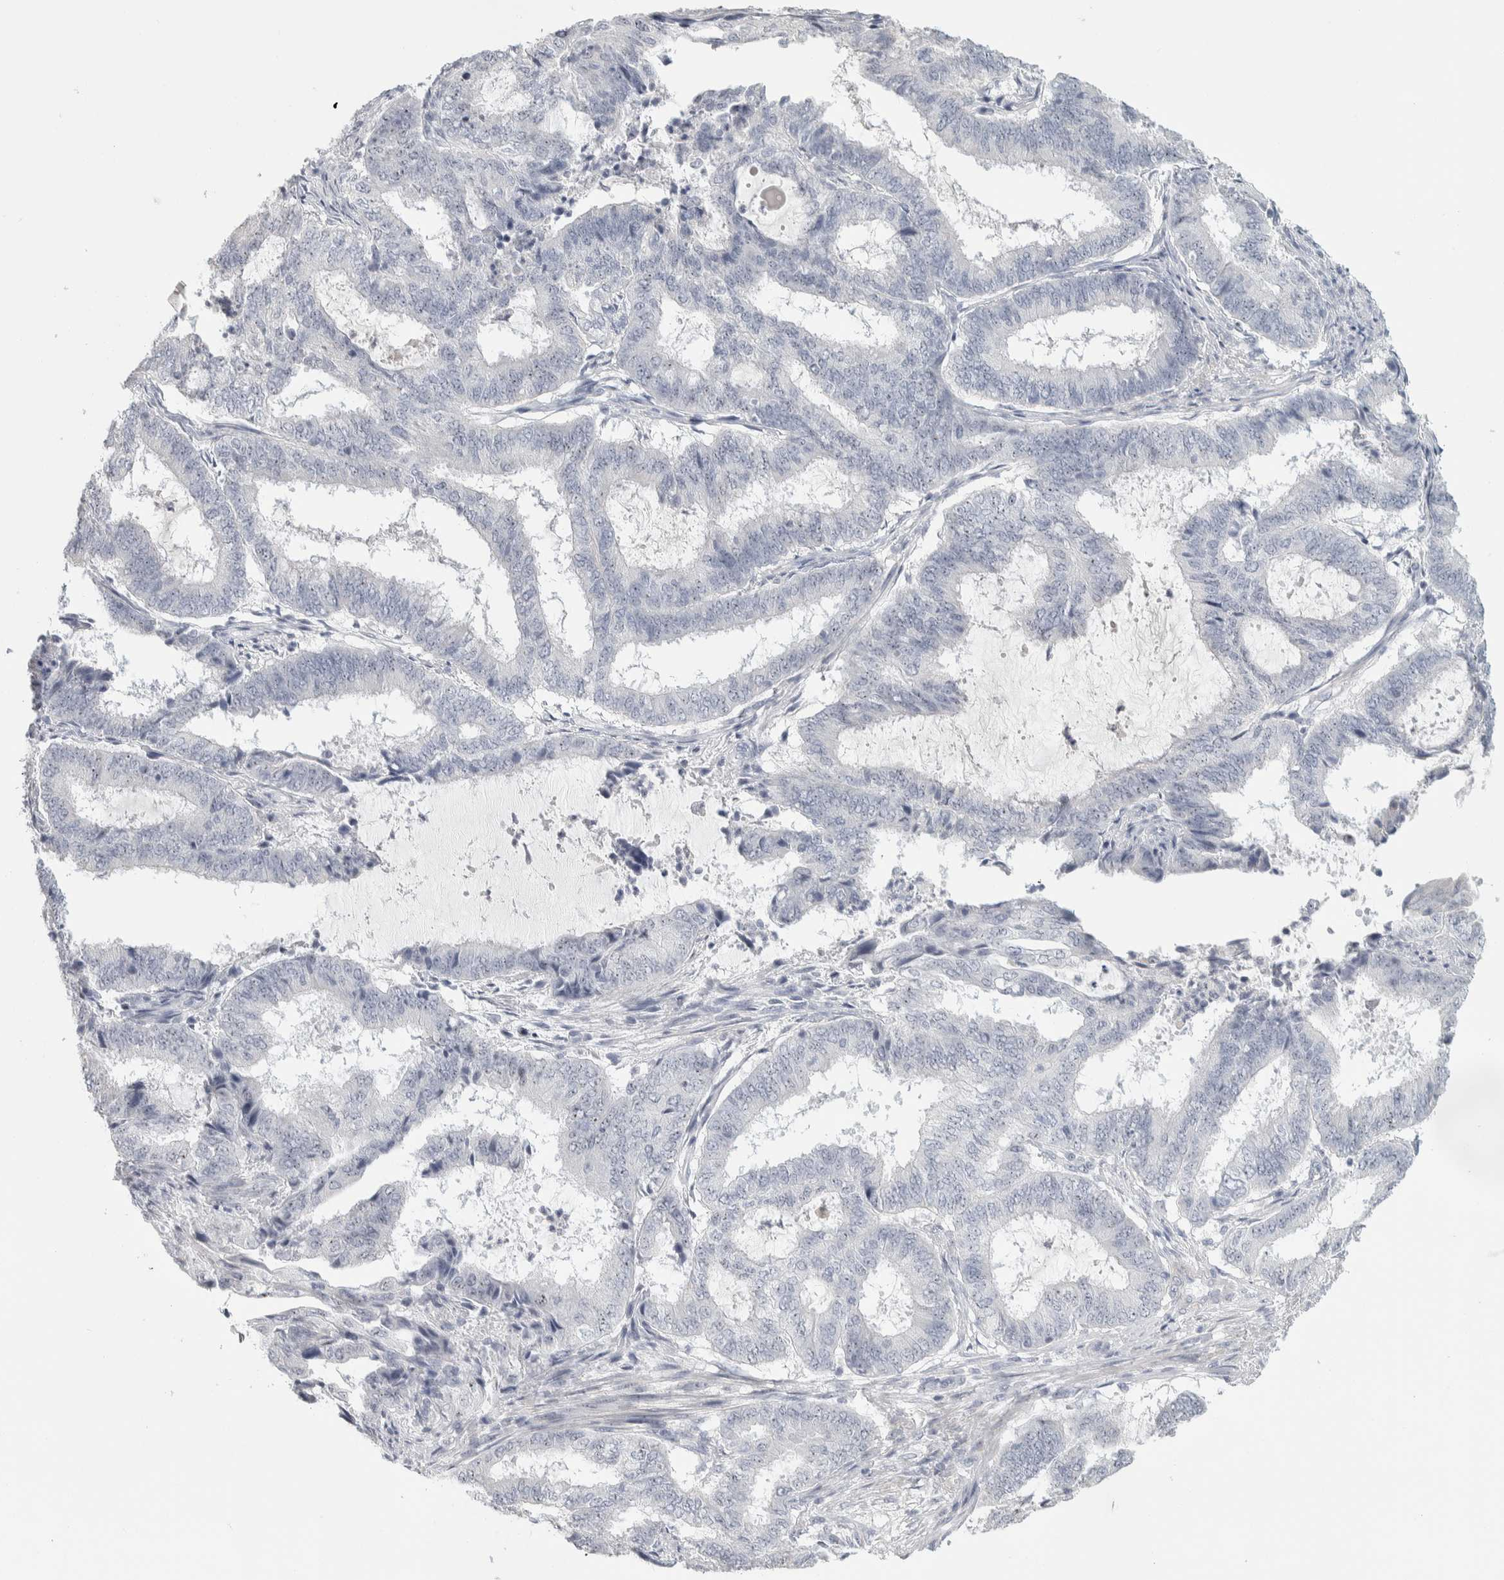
{"staining": {"intensity": "moderate", "quantity": "<25%", "location": "nuclear"}, "tissue": "endometrial cancer", "cell_type": "Tumor cells", "image_type": "cancer", "snomed": [{"axis": "morphology", "description": "Adenocarcinoma, NOS"}, {"axis": "topography", "description": "Endometrium"}], "caption": "High-power microscopy captured an immunohistochemistry (IHC) histopathology image of endometrial cancer (adenocarcinoma), revealing moderate nuclear staining in approximately <25% of tumor cells.", "gene": "DCXR", "patient": {"sex": "female", "age": 51}}